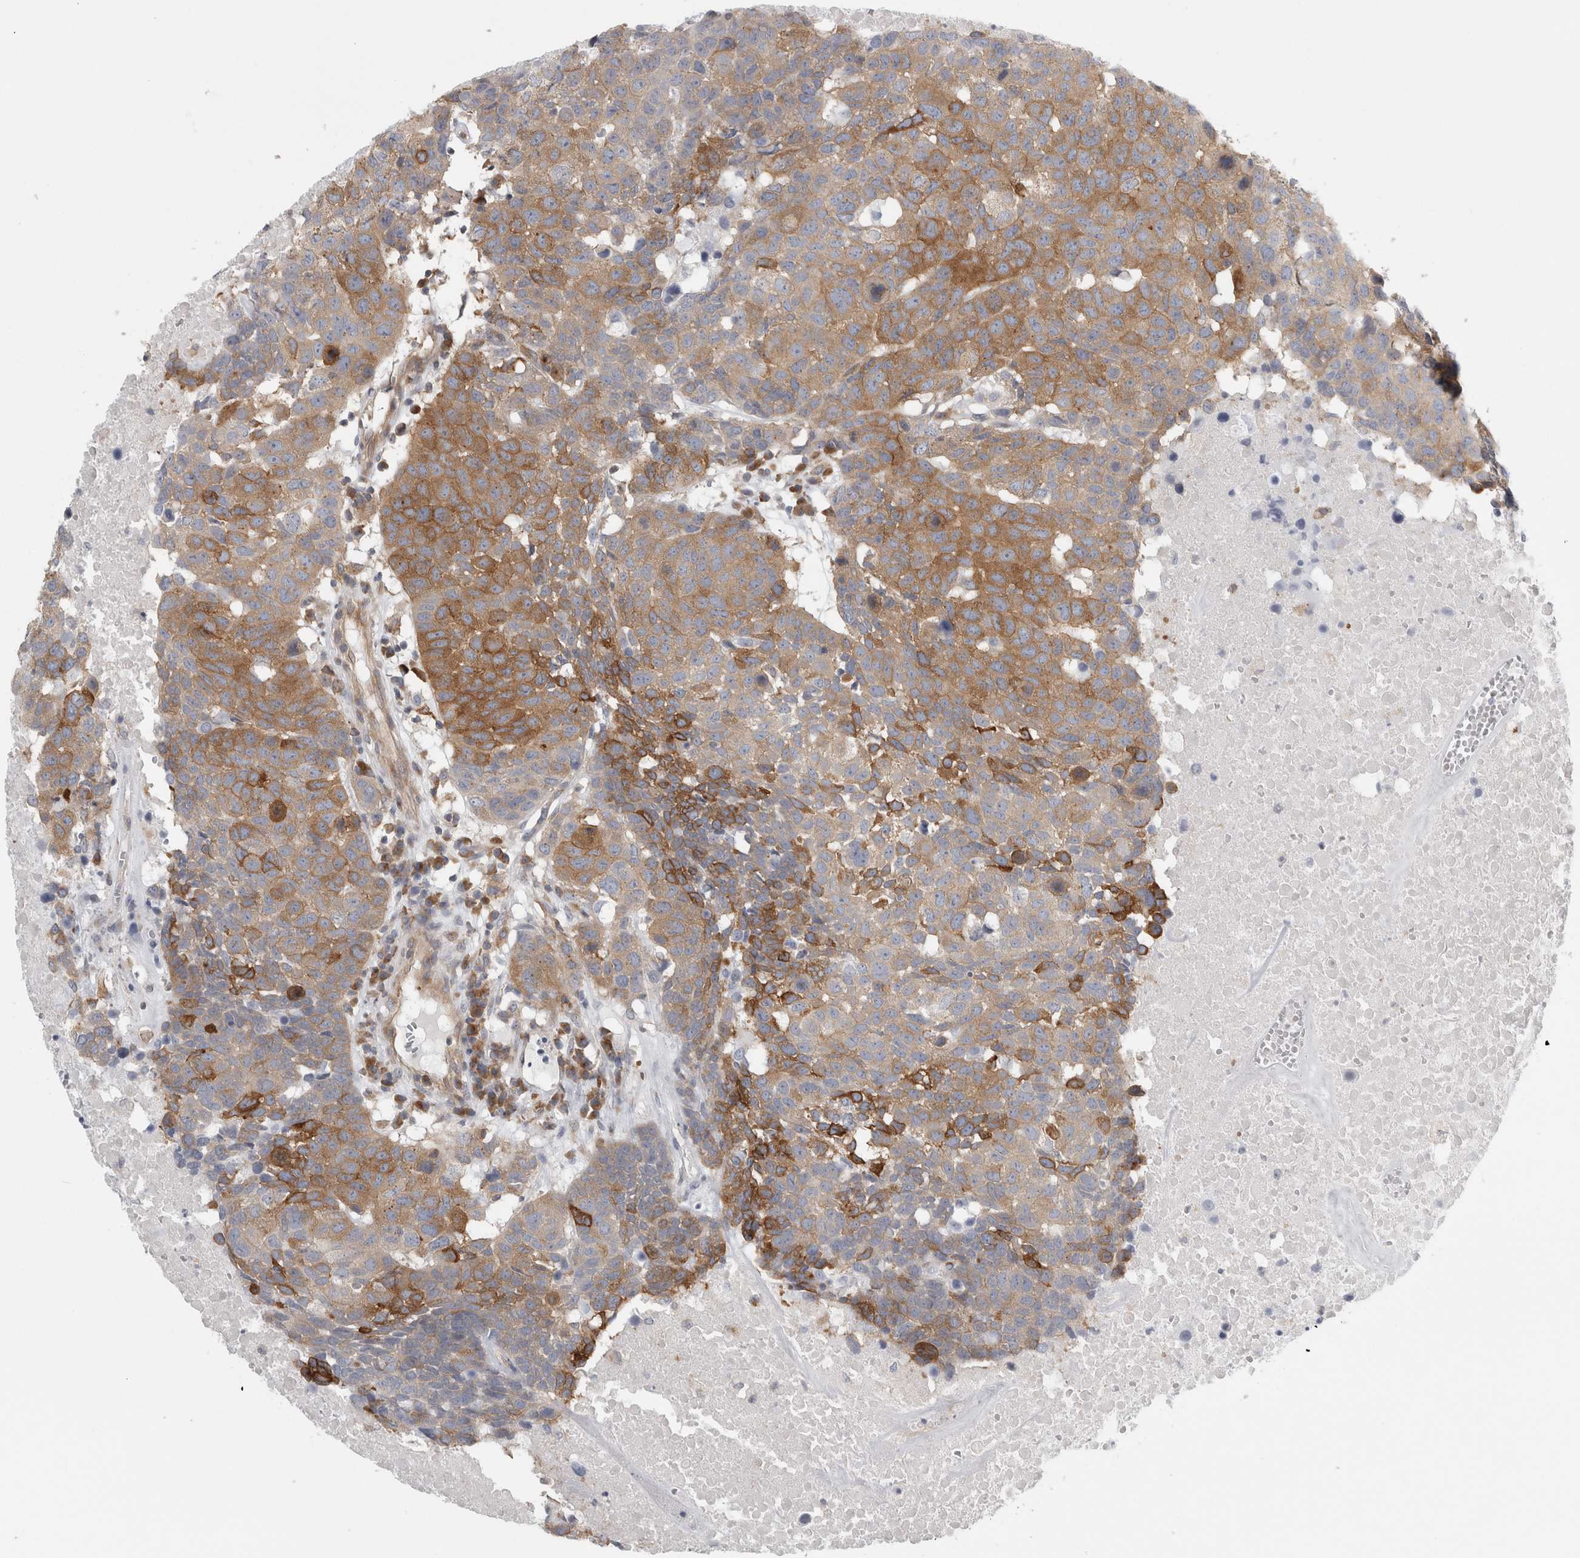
{"staining": {"intensity": "moderate", "quantity": ">75%", "location": "cytoplasmic/membranous"}, "tissue": "head and neck cancer", "cell_type": "Tumor cells", "image_type": "cancer", "snomed": [{"axis": "morphology", "description": "Squamous cell carcinoma, NOS"}, {"axis": "topography", "description": "Head-Neck"}], "caption": "Head and neck squamous cell carcinoma stained for a protein demonstrates moderate cytoplasmic/membranous positivity in tumor cells. (DAB (3,3'-diaminobenzidine) IHC with brightfield microscopy, high magnification).", "gene": "PEX6", "patient": {"sex": "male", "age": 66}}